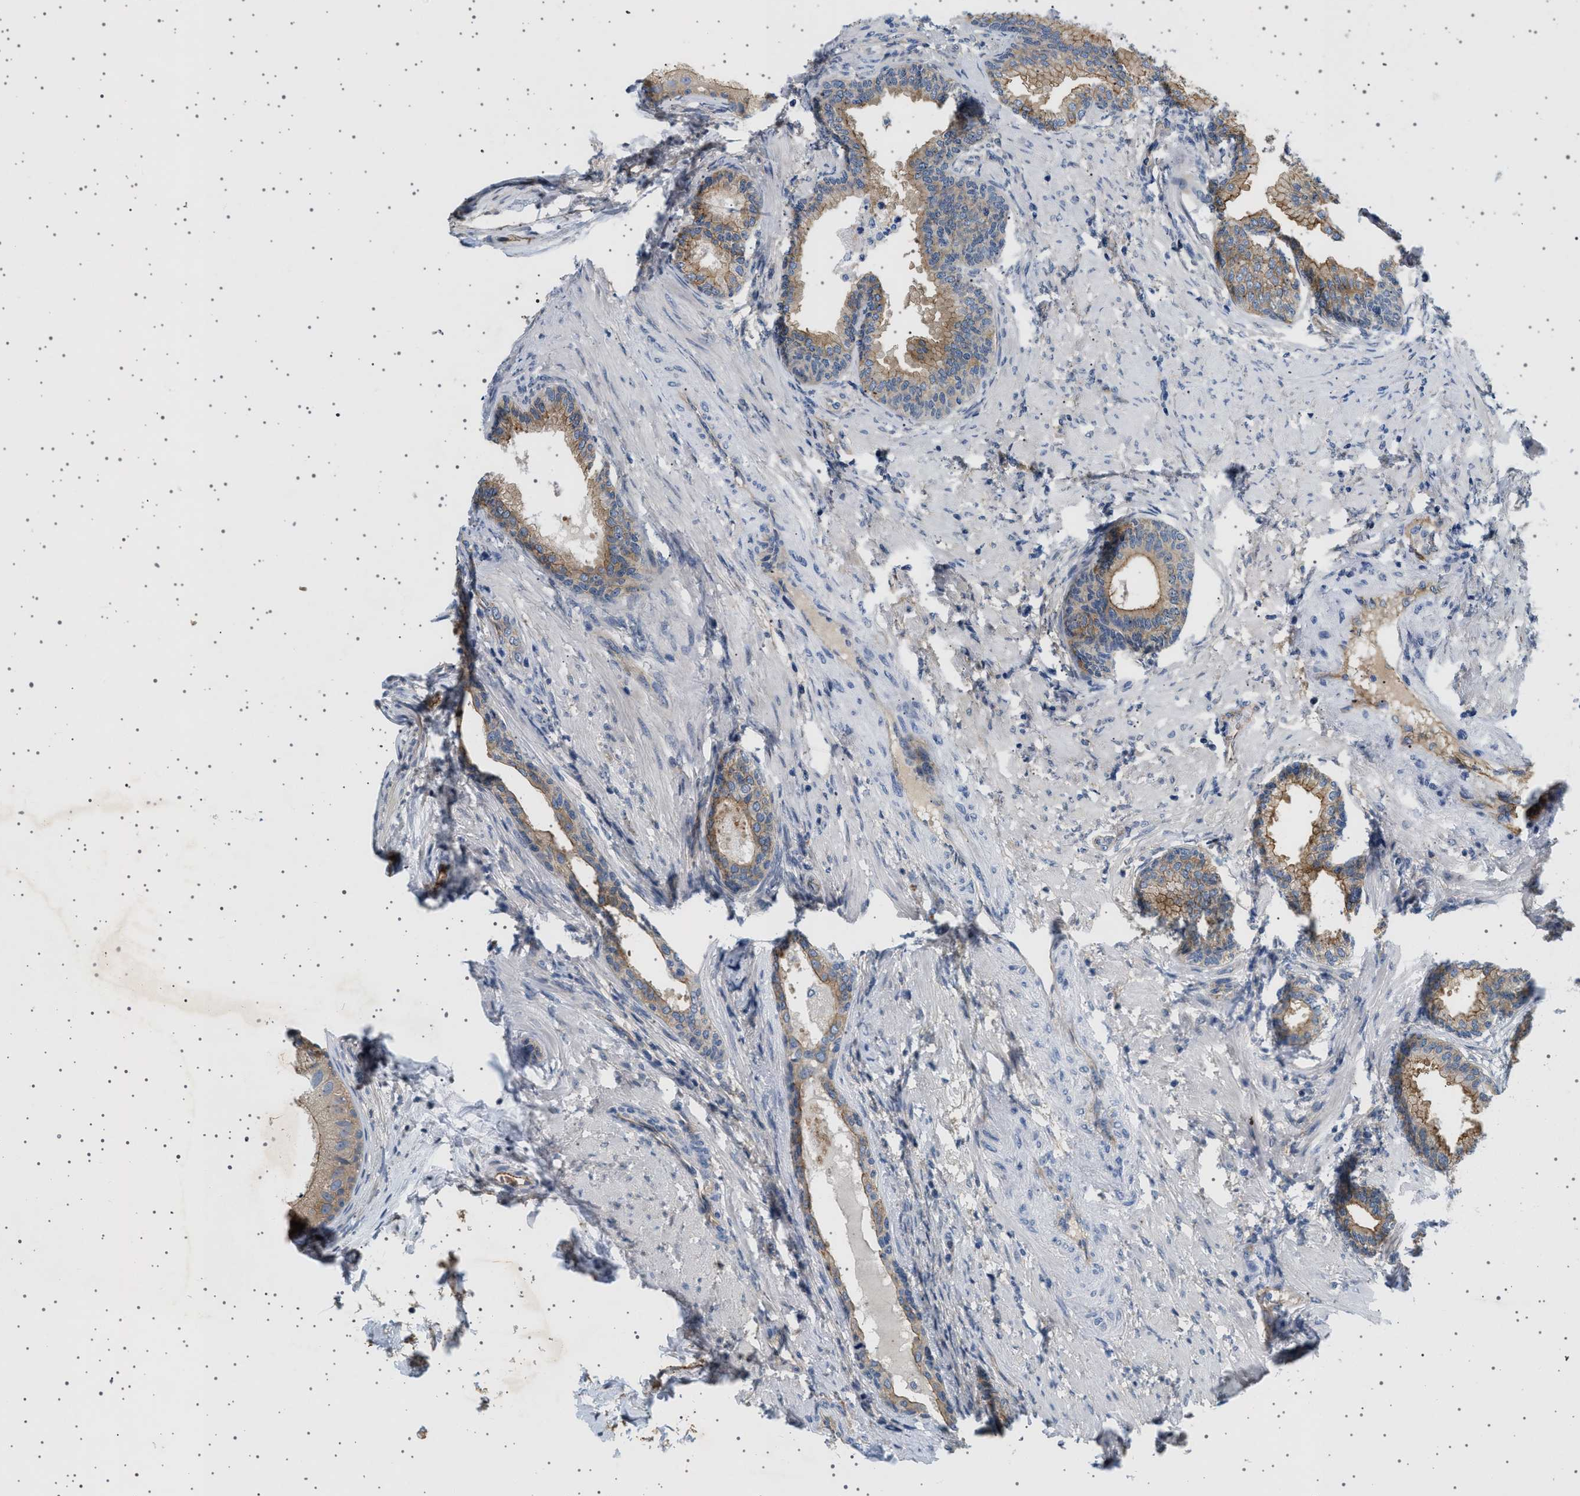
{"staining": {"intensity": "moderate", "quantity": ">75%", "location": "cytoplasmic/membranous"}, "tissue": "prostate", "cell_type": "Glandular cells", "image_type": "normal", "snomed": [{"axis": "morphology", "description": "Normal tissue, NOS"}, {"axis": "topography", "description": "Prostate"}], "caption": "Prostate stained for a protein demonstrates moderate cytoplasmic/membranous positivity in glandular cells. (IHC, brightfield microscopy, high magnification).", "gene": "PLPP6", "patient": {"sex": "male", "age": 76}}